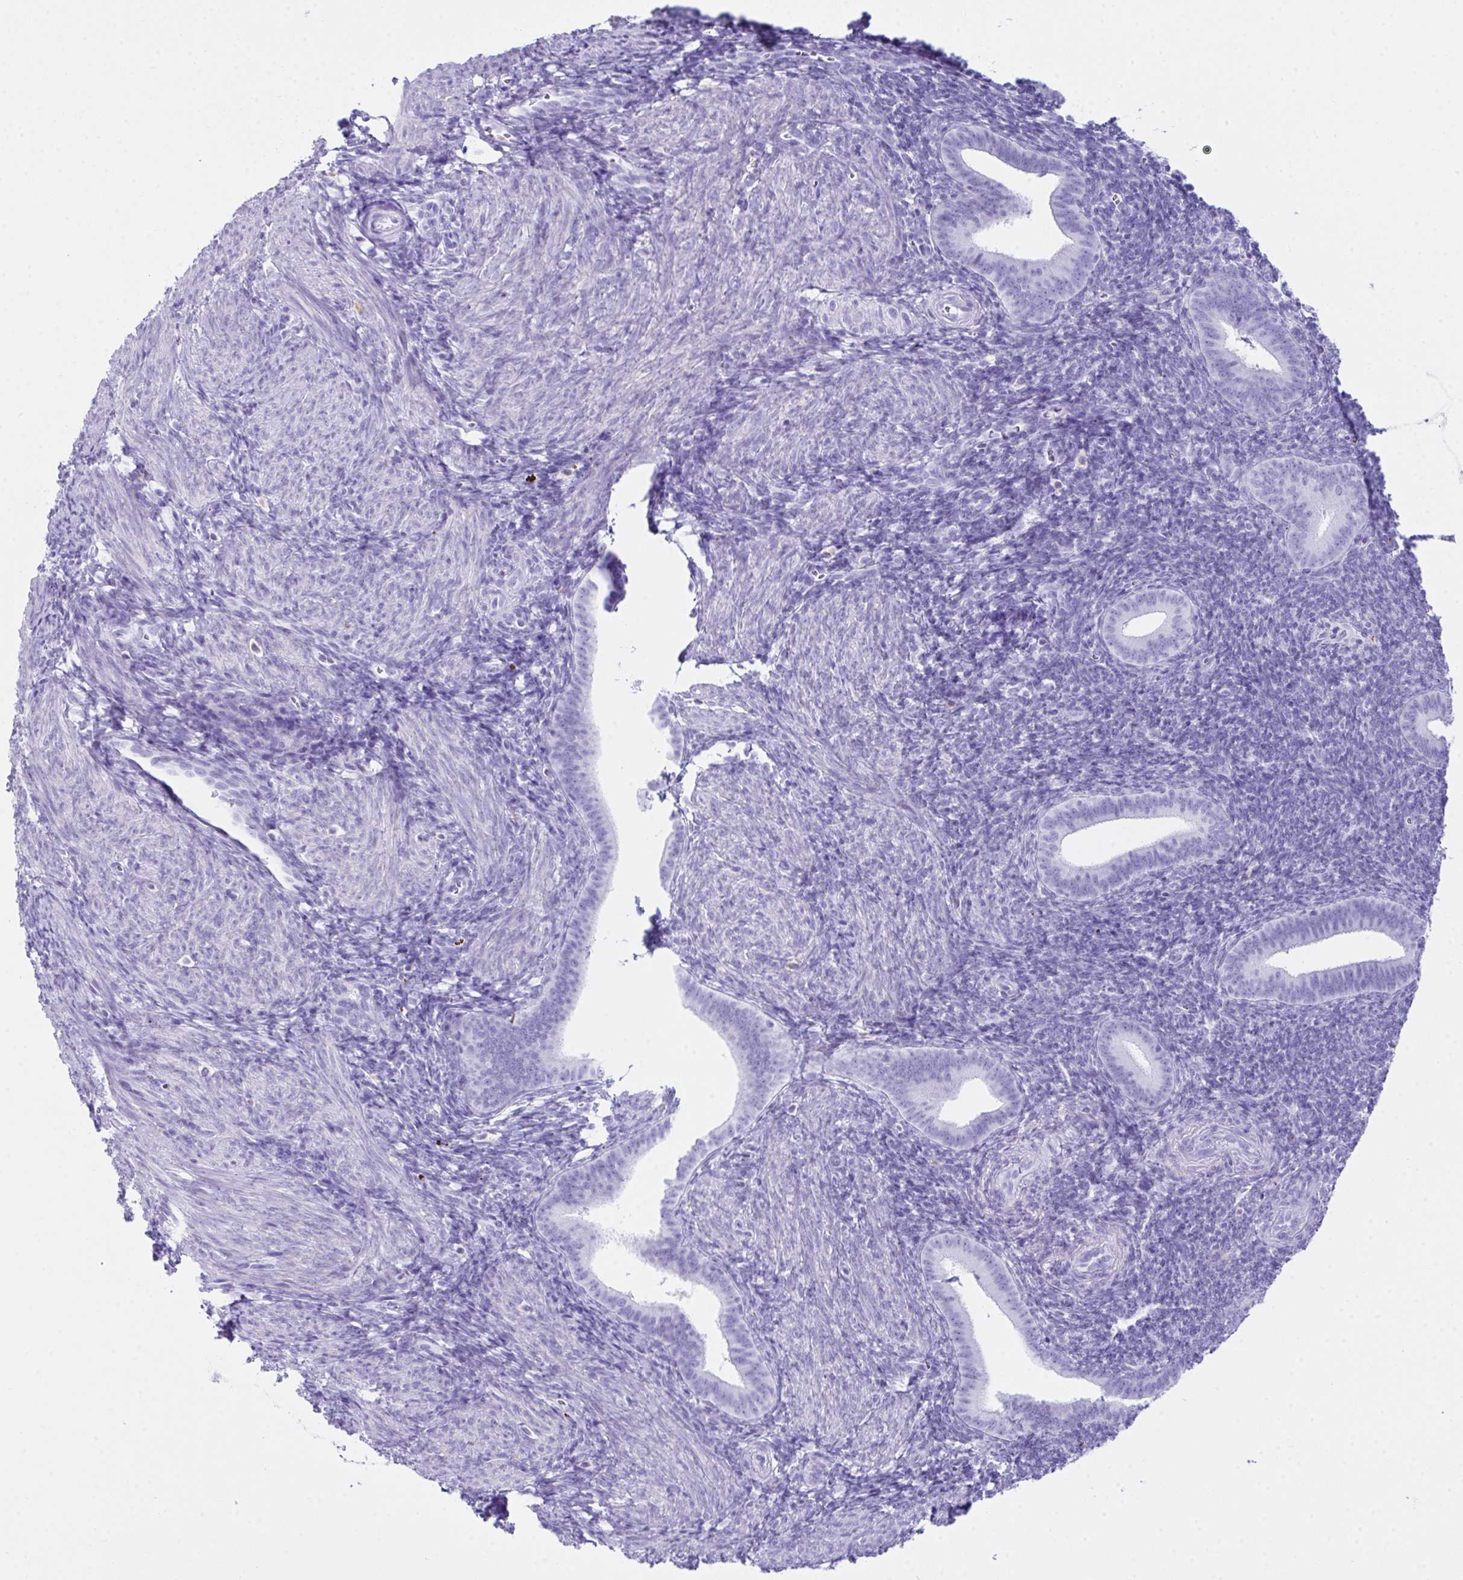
{"staining": {"intensity": "negative", "quantity": "none", "location": "none"}, "tissue": "endometrium", "cell_type": "Cells in endometrial stroma", "image_type": "normal", "snomed": [{"axis": "morphology", "description": "Normal tissue, NOS"}, {"axis": "topography", "description": "Endometrium"}], "caption": "Immunohistochemical staining of normal endometrium shows no significant staining in cells in endometrial stroma. Brightfield microscopy of immunohistochemistry stained with DAB (3,3'-diaminobenzidine) (brown) and hematoxylin (blue), captured at high magnification.", "gene": "LGALS4", "patient": {"sex": "female", "age": 25}}